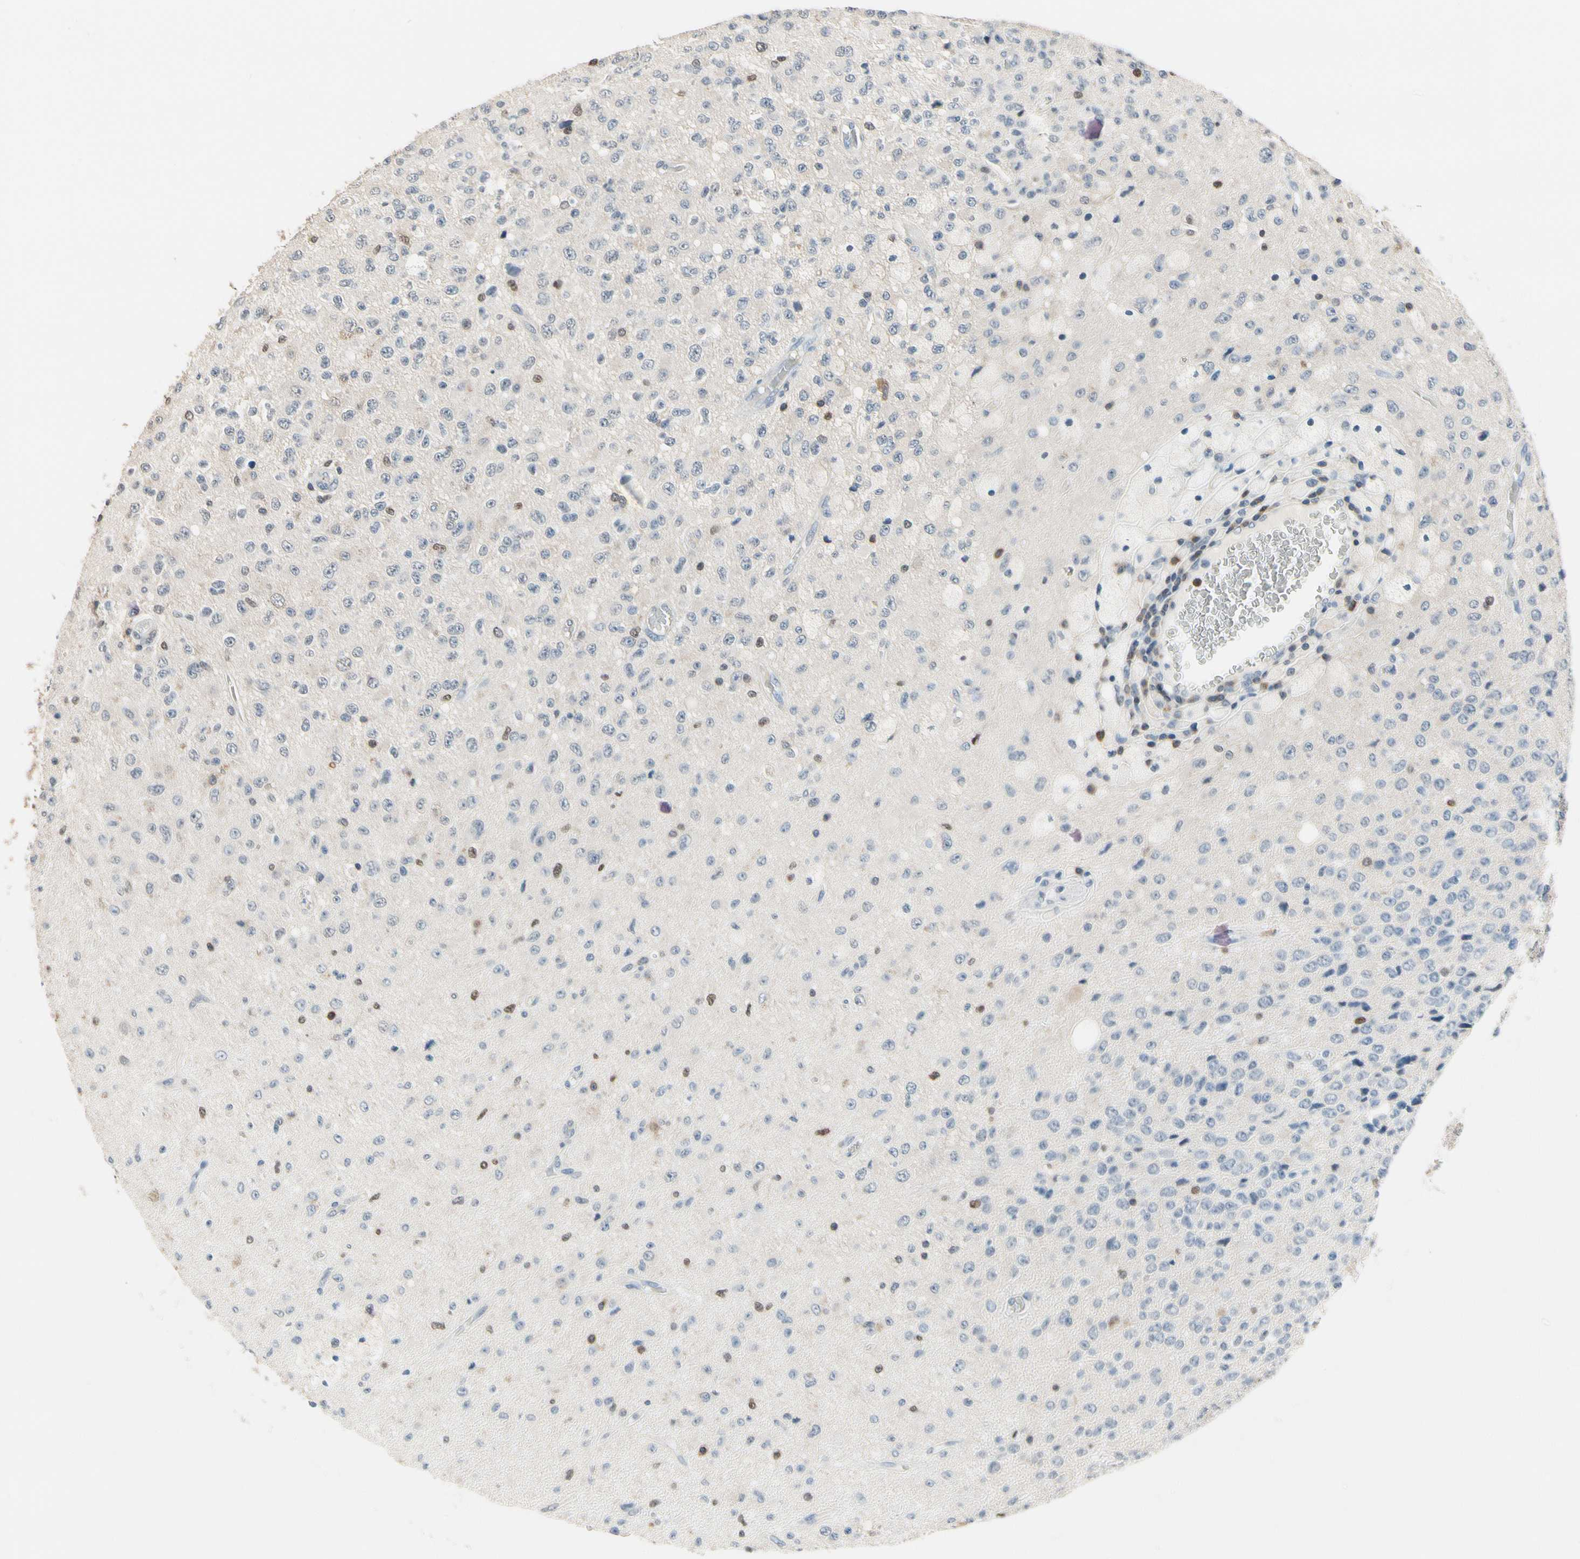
{"staining": {"intensity": "moderate", "quantity": "<25%", "location": "nuclear"}, "tissue": "glioma", "cell_type": "Tumor cells", "image_type": "cancer", "snomed": [{"axis": "morphology", "description": "Glioma, malignant, High grade"}, {"axis": "topography", "description": "pancreas cauda"}], "caption": "Protein analysis of glioma tissue reveals moderate nuclear expression in about <25% of tumor cells.", "gene": "NFATC2", "patient": {"sex": "male", "age": 60}}